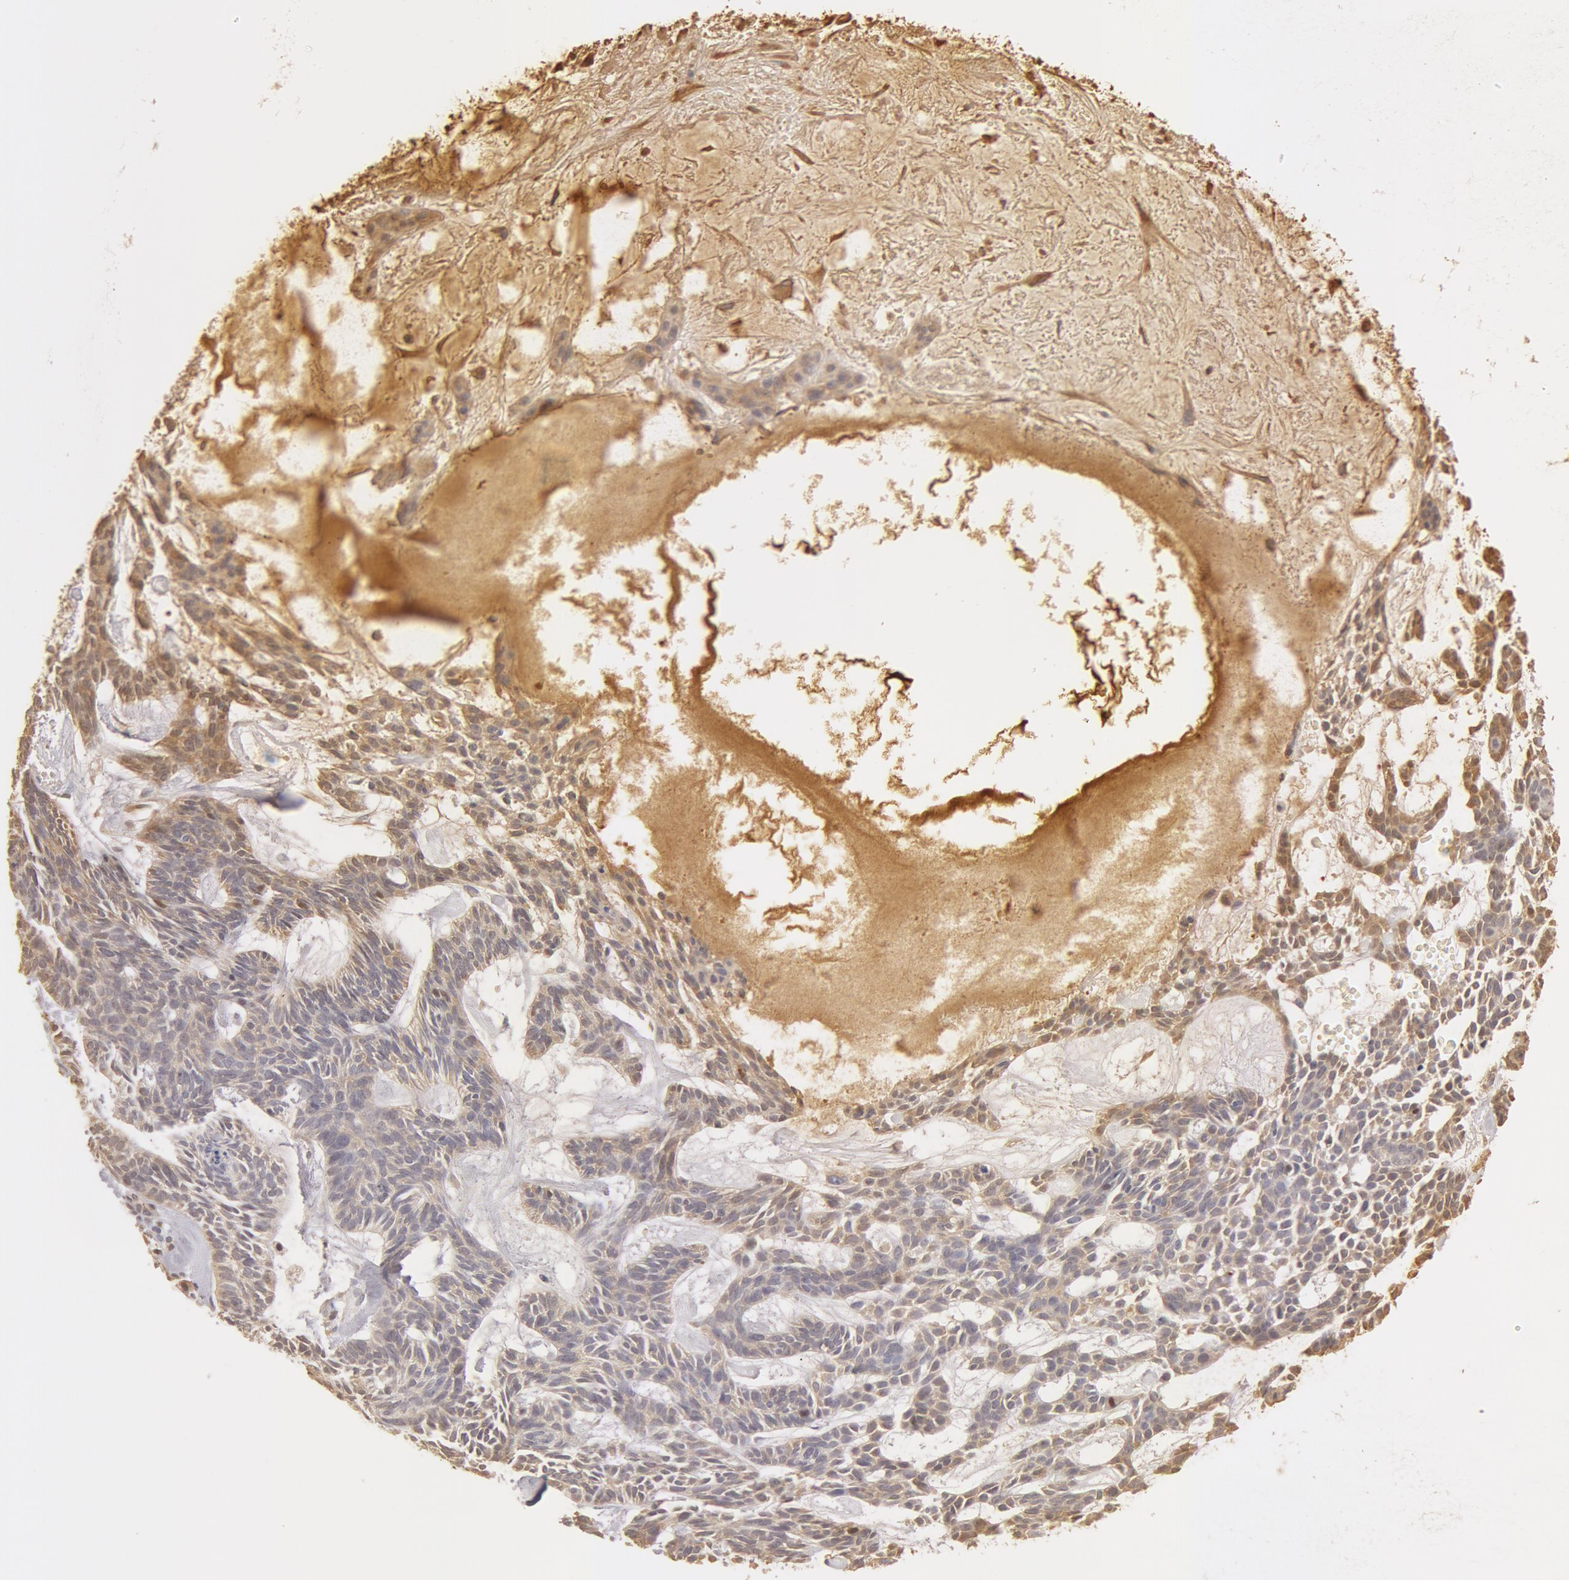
{"staining": {"intensity": "weak", "quantity": ">75%", "location": "cytoplasmic/membranous"}, "tissue": "skin cancer", "cell_type": "Tumor cells", "image_type": "cancer", "snomed": [{"axis": "morphology", "description": "Basal cell carcinoma"}, {"axis": "topography", "description": "Skin"}], "caption": "Immunohistochemistry (IHC) of human skin basal cell carcinoma shows low levels of weak cytoplasmic/membranous staining in about >75% of tumor cells.", "gene": "TF", "patient": {"sex": "male", "age": 75}}